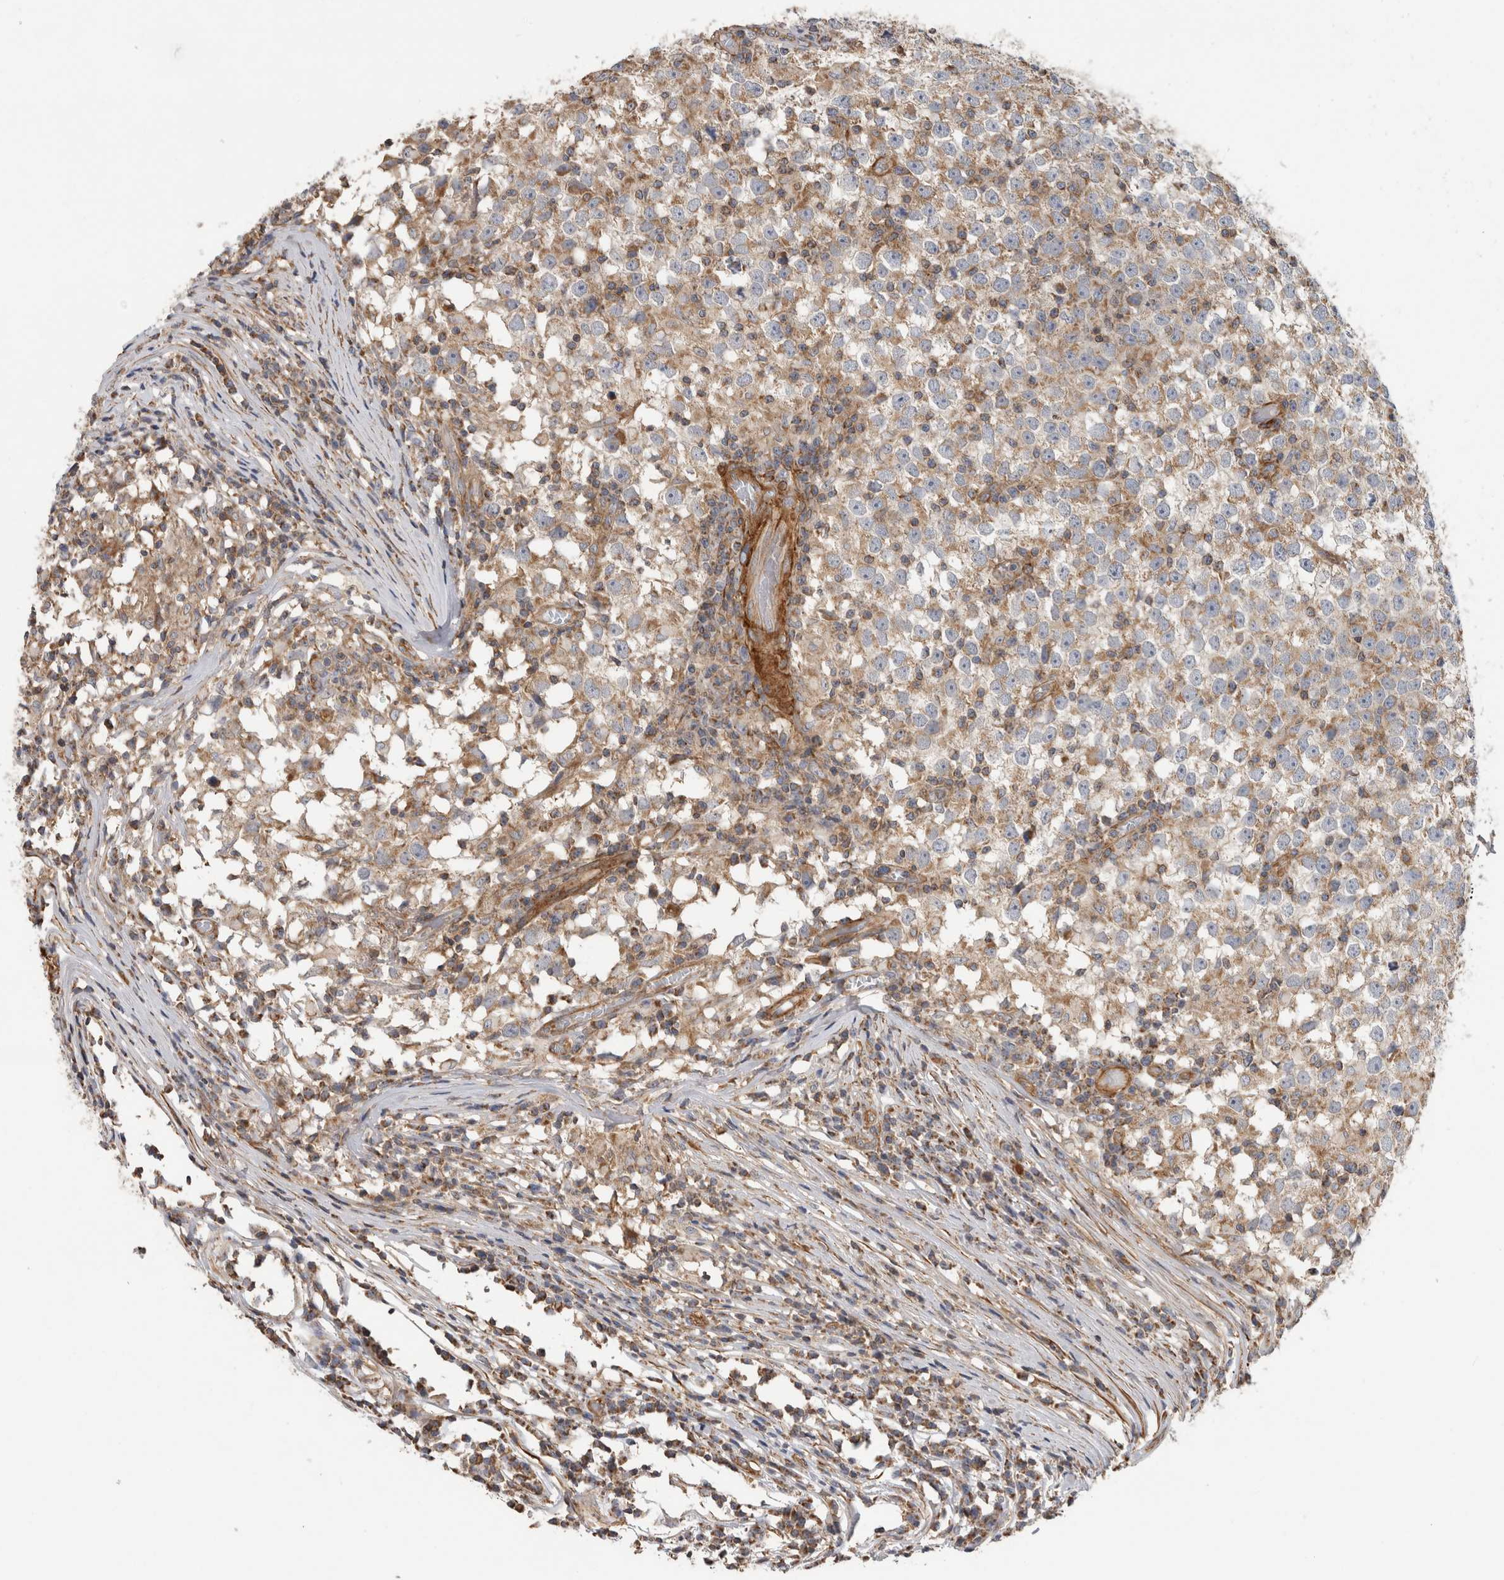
{"staining": {"intensity": "weak", "quantity": ">75%", "location": "cytoplasmic/membranous"}, "tissue": "testis cancer", "cell_type": "Tumor cells", "image_type": "cancer", "snomed": [{"axis": "morphology", "description": "Seminoma, NOS"}, {"axis": "topography", "description": "Testis"}], "caption": "Human testis seminoma stained for a protein (brown) demonstrates weak cytoplasmic/membranous positive positivity in about >75% of tumor cells.", "gene": "SFXN2", "patient": {"sex": "male", "age": 65}}